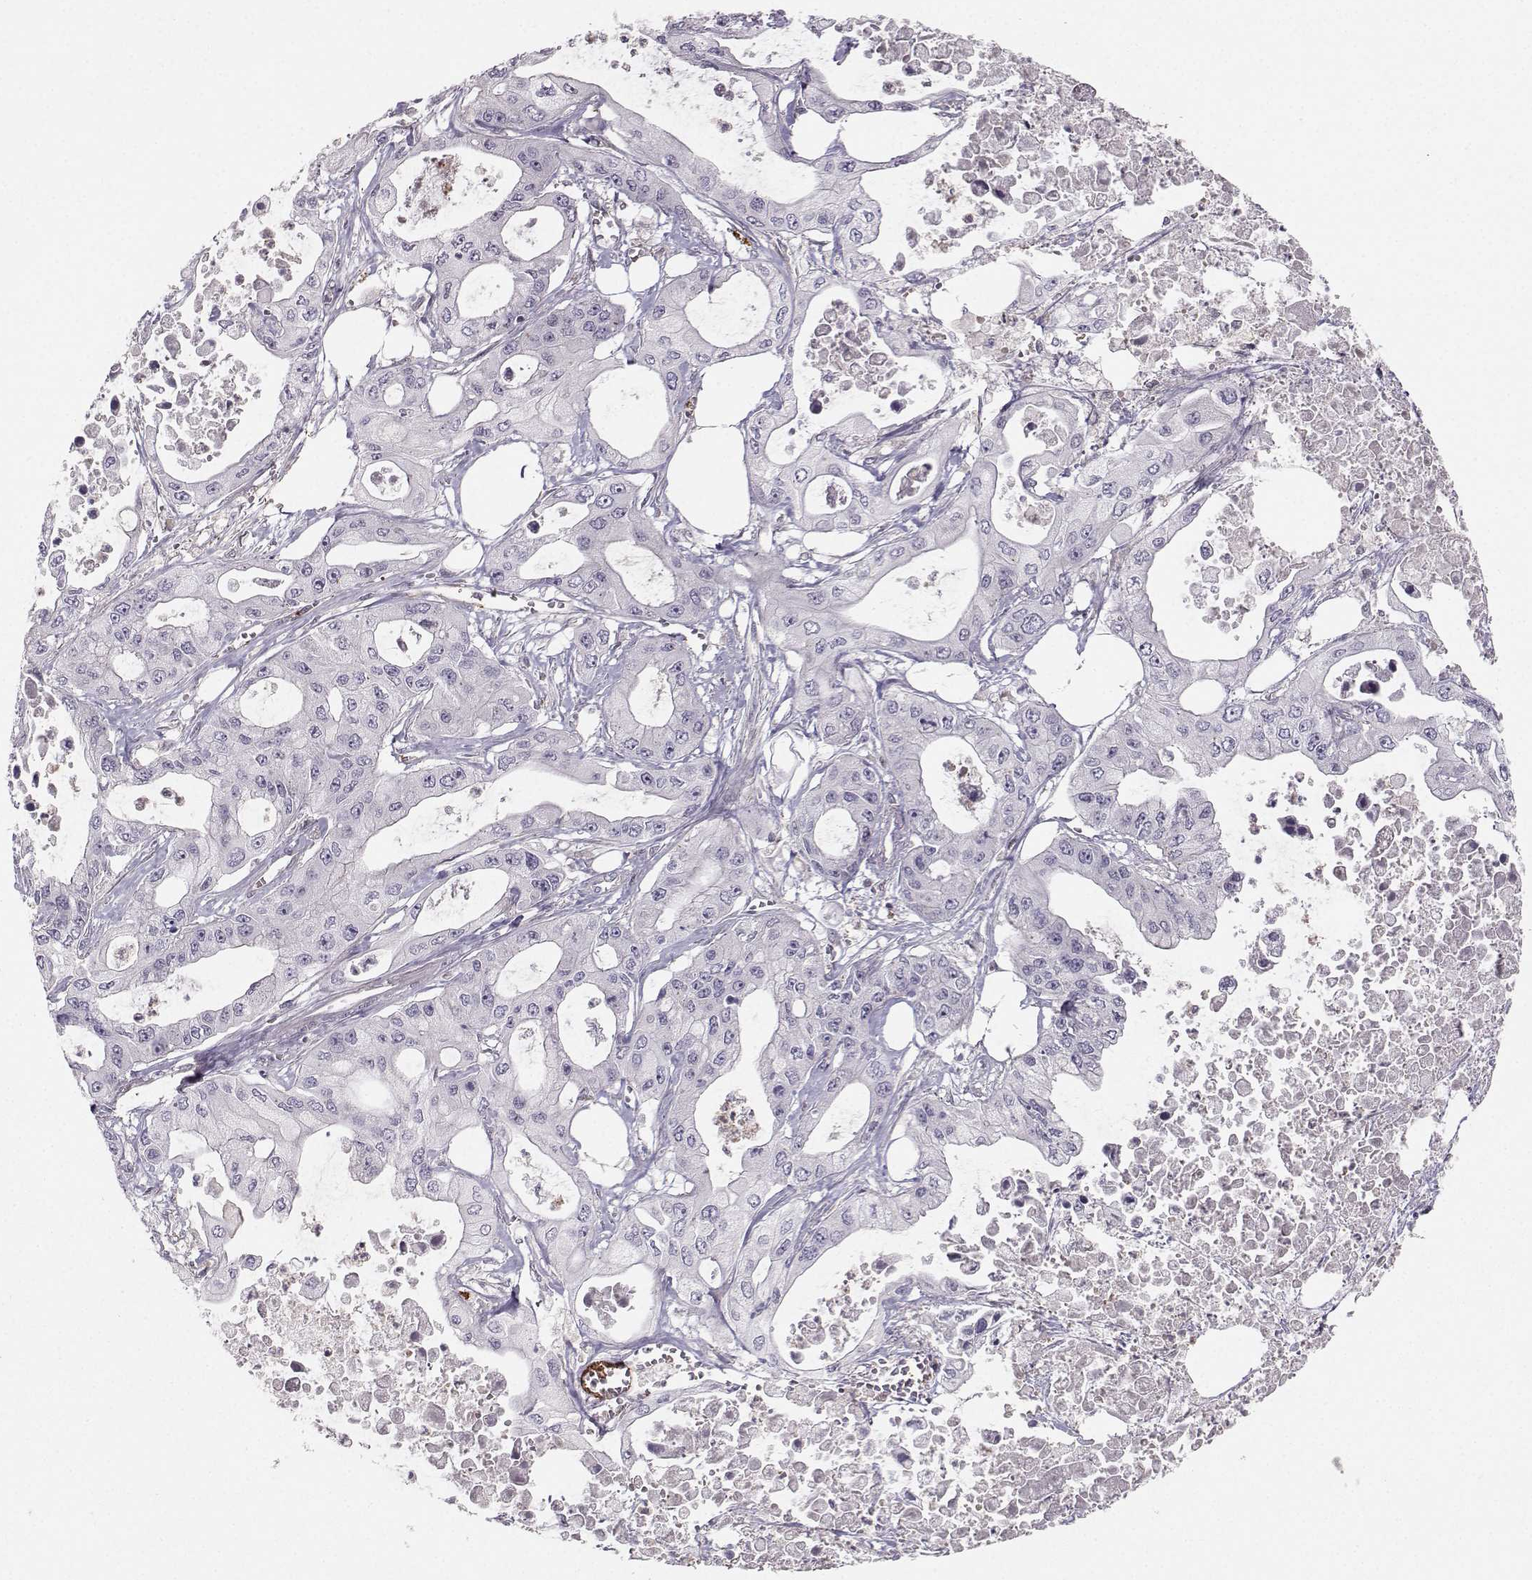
{"staining": {"intensity": "negative", "quantity": "none", "location": "none"}, "tissue": "pancreatic cancer", "cell_type": "Tumor cells", "image_type": "cancer", "snomed": [{"axis": "morphology", "description": "Adenocarcinoma, NOS"}, {"axis": "topography", "description": "Pancreas"}], "caption": "A histopathology image of pancreatic cancer stained for a protein exhibits no brown staining in tumor cells. (Immunohistochemistry (ihc), brightfield microscopy, high magnification).", "gene": "ASB16", "patient": {"sex": "male", "age": 70}}